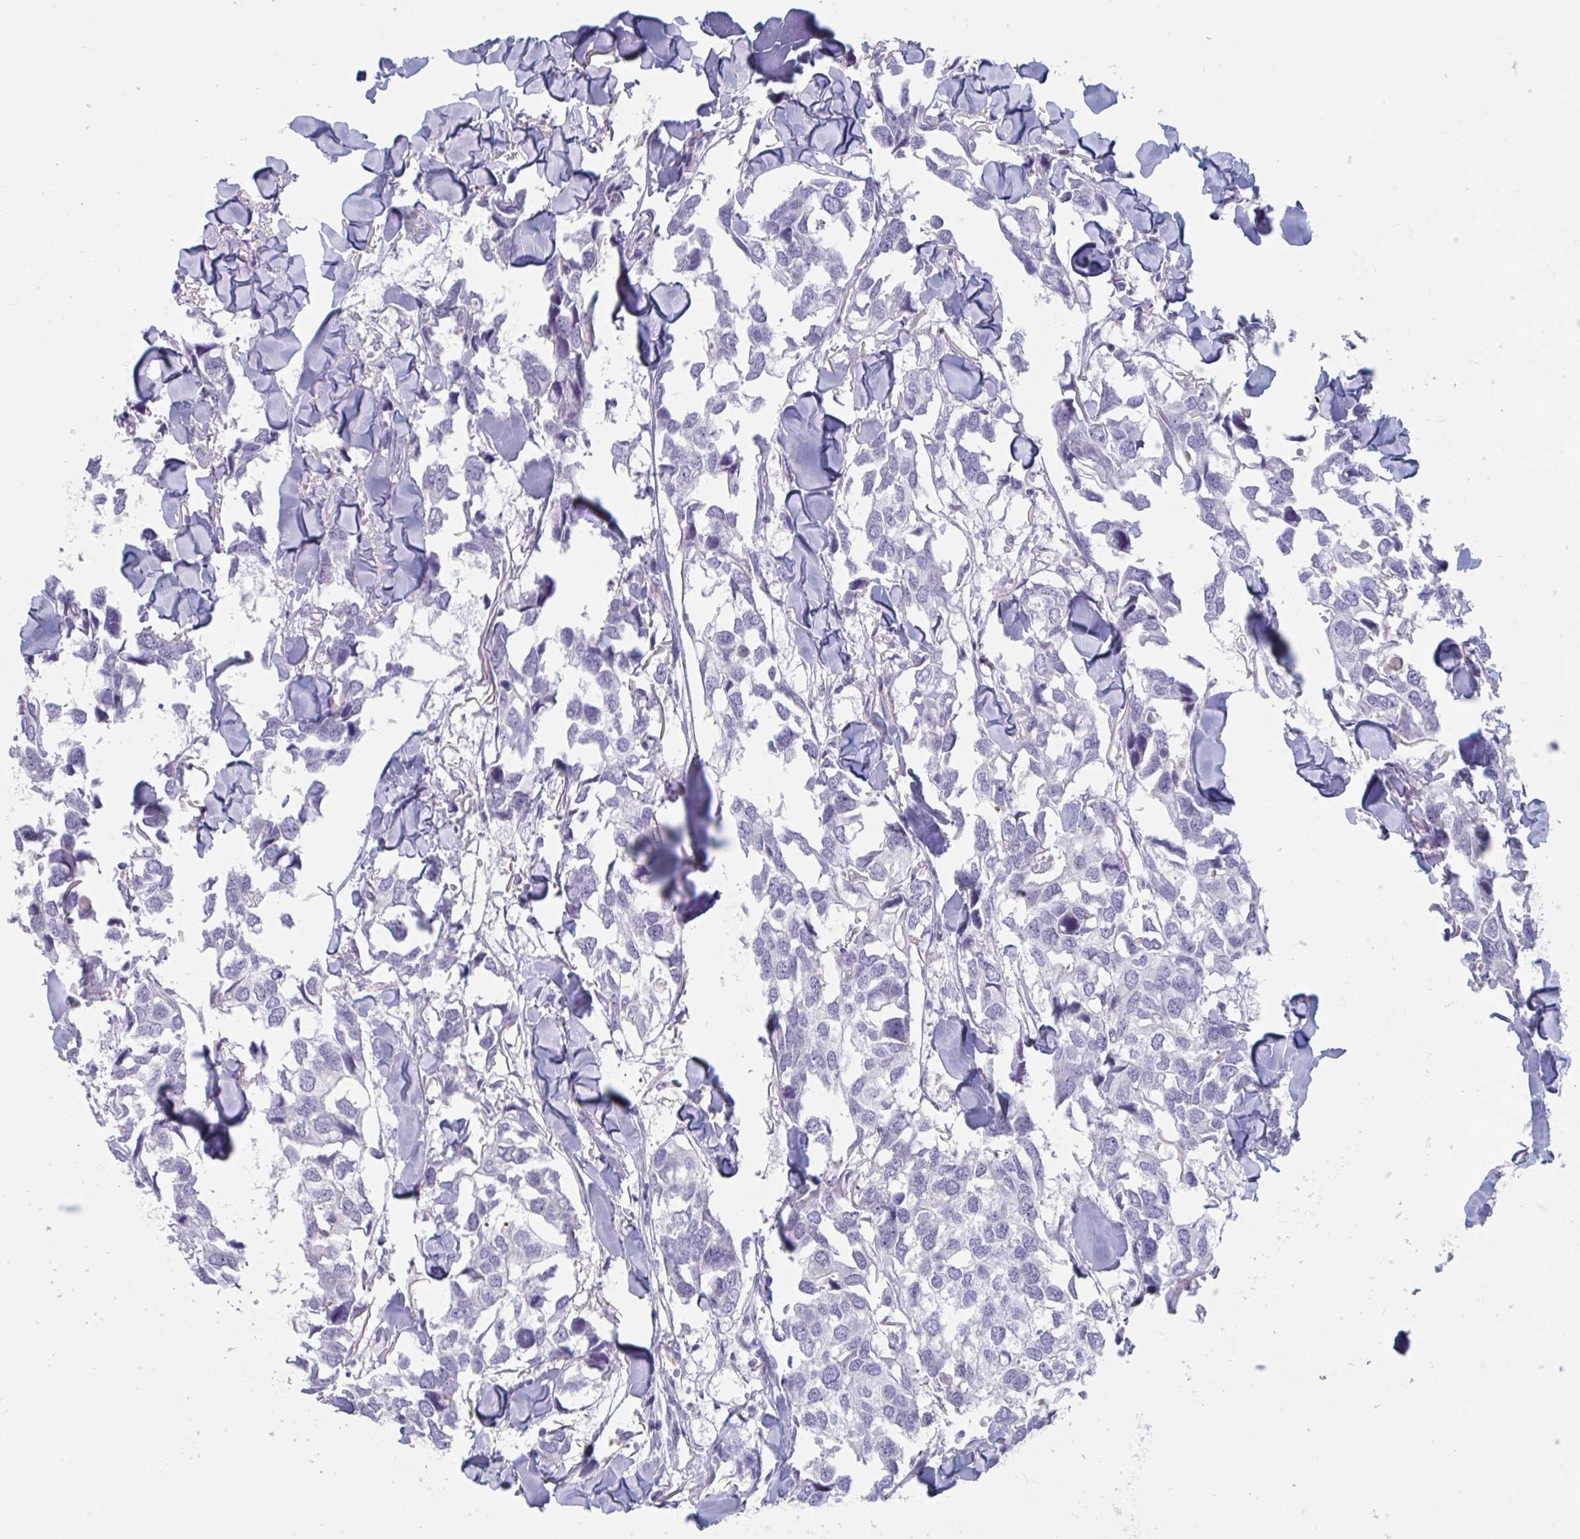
{"staining": {"intensity": "negative", "quantity": "none", "location": "none"}, "tissue": "breast cancer", "cell_type": "Tumor cells", "image_type": "cancer", "snomed": [{"axis": "morphology", "description": "Duct carcinoma"}, {"axis": "topography", "description": "Breast"}], "caption": "There is no significant expression in tumor cells of invasive ductal carcinoma (breast).", "gene": "NDUFC2", "patient": {"sex": "female", "age": 83}}